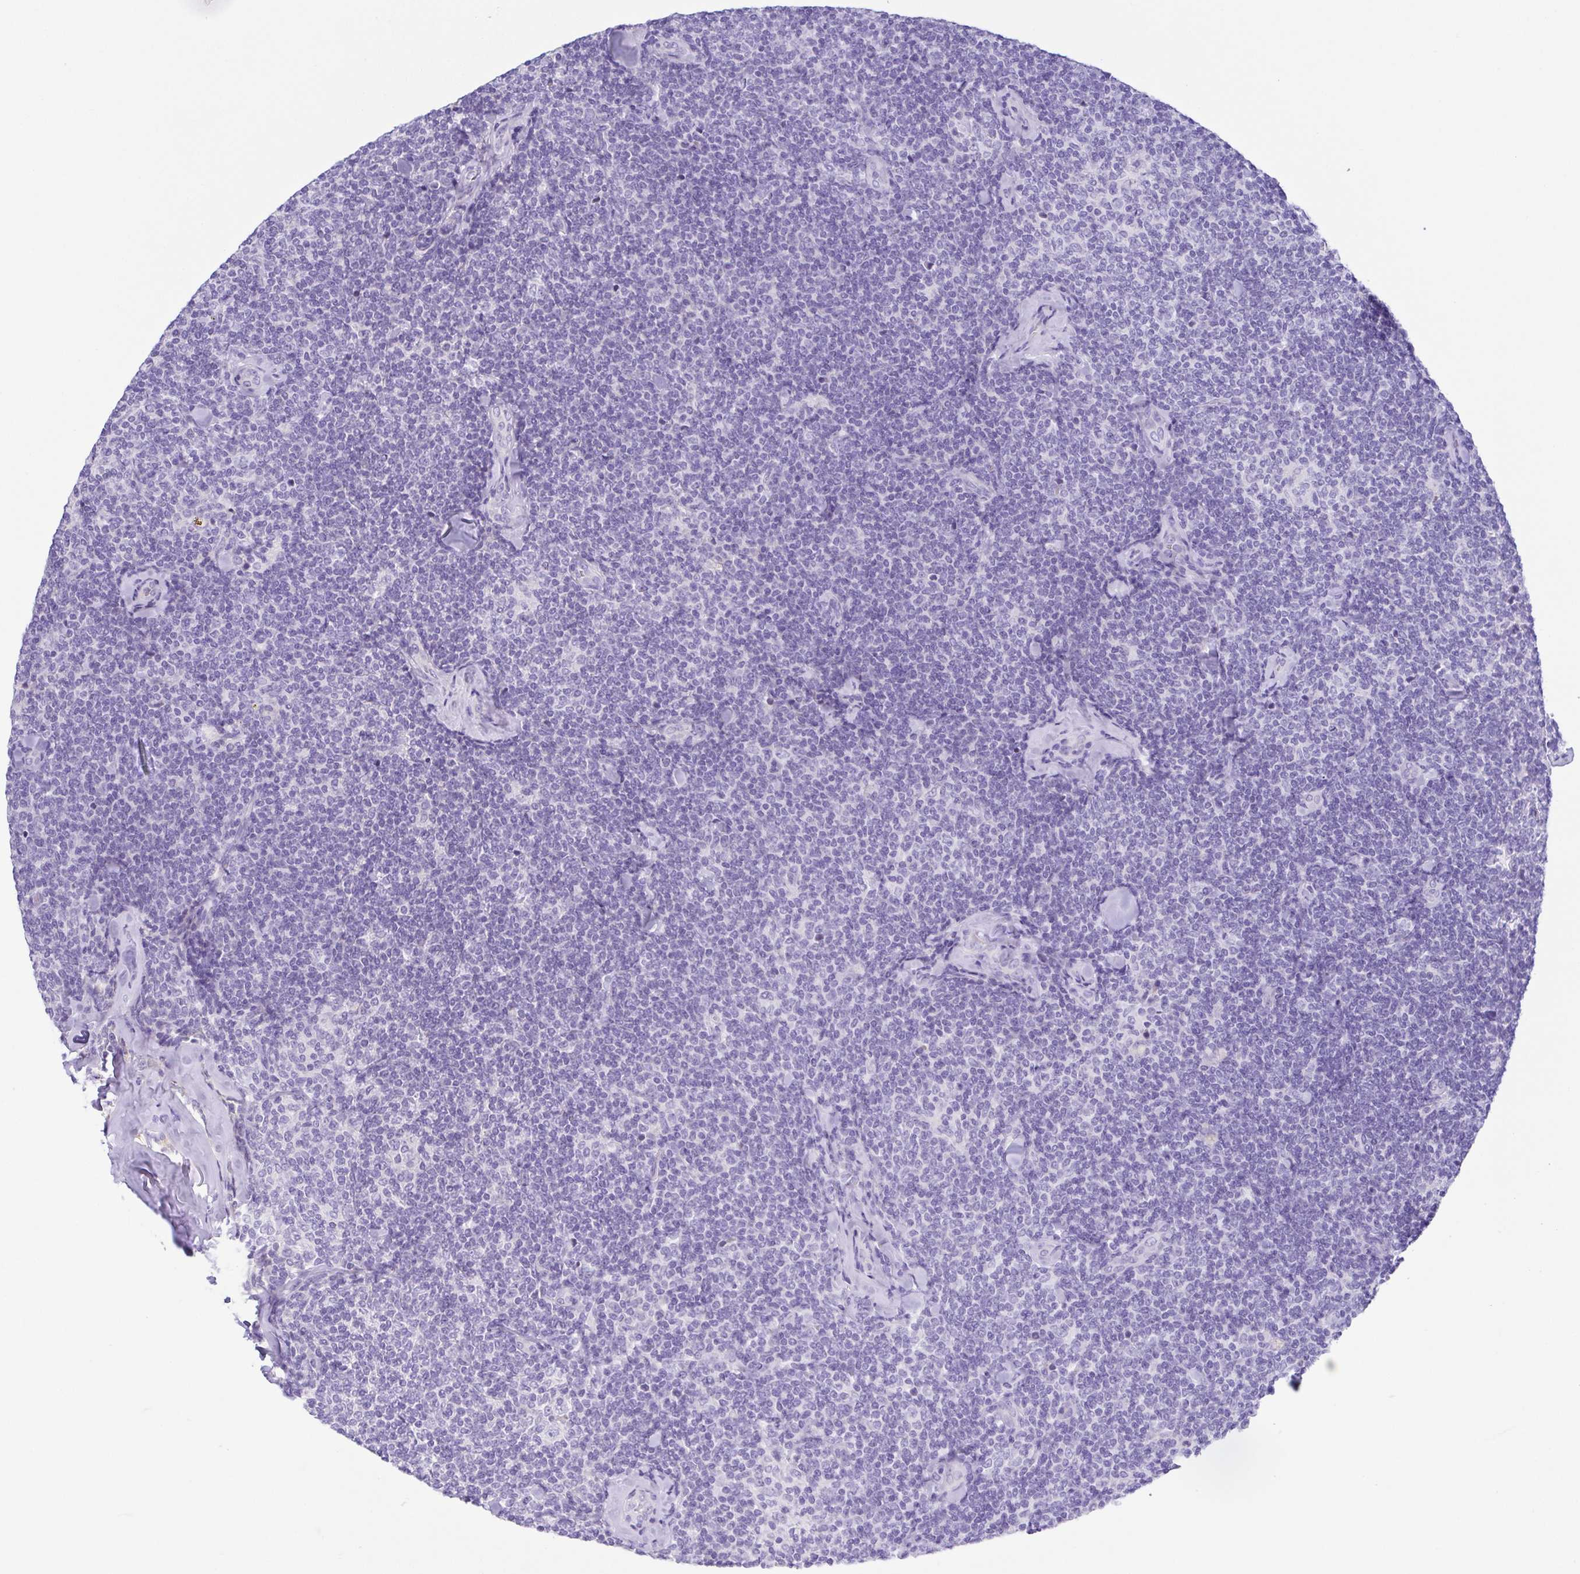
{"staining": {"intensity": "negative", "quantity": "none", "location": "none"}, "tissue": "lymphoma", "cell_type": "Tumor cells", "image_type": "cancer", "snomed": [{"axis": "morphology", "description": "Malignant lymphoma, non-Hodgkin's type, Low grade"}, {"axis": "topography", "description": "Lymph node"}], "caption": "Immunohistochemical staining of malignant lymphoma, non-Hodgkin's type (low-grade) reveals no significant expression in tumor cells. (Immunohistochemistry, brightfield microscopy, high magnification).", "gene": "A1BG", "patient": {"sex": "female", "age": 56}}